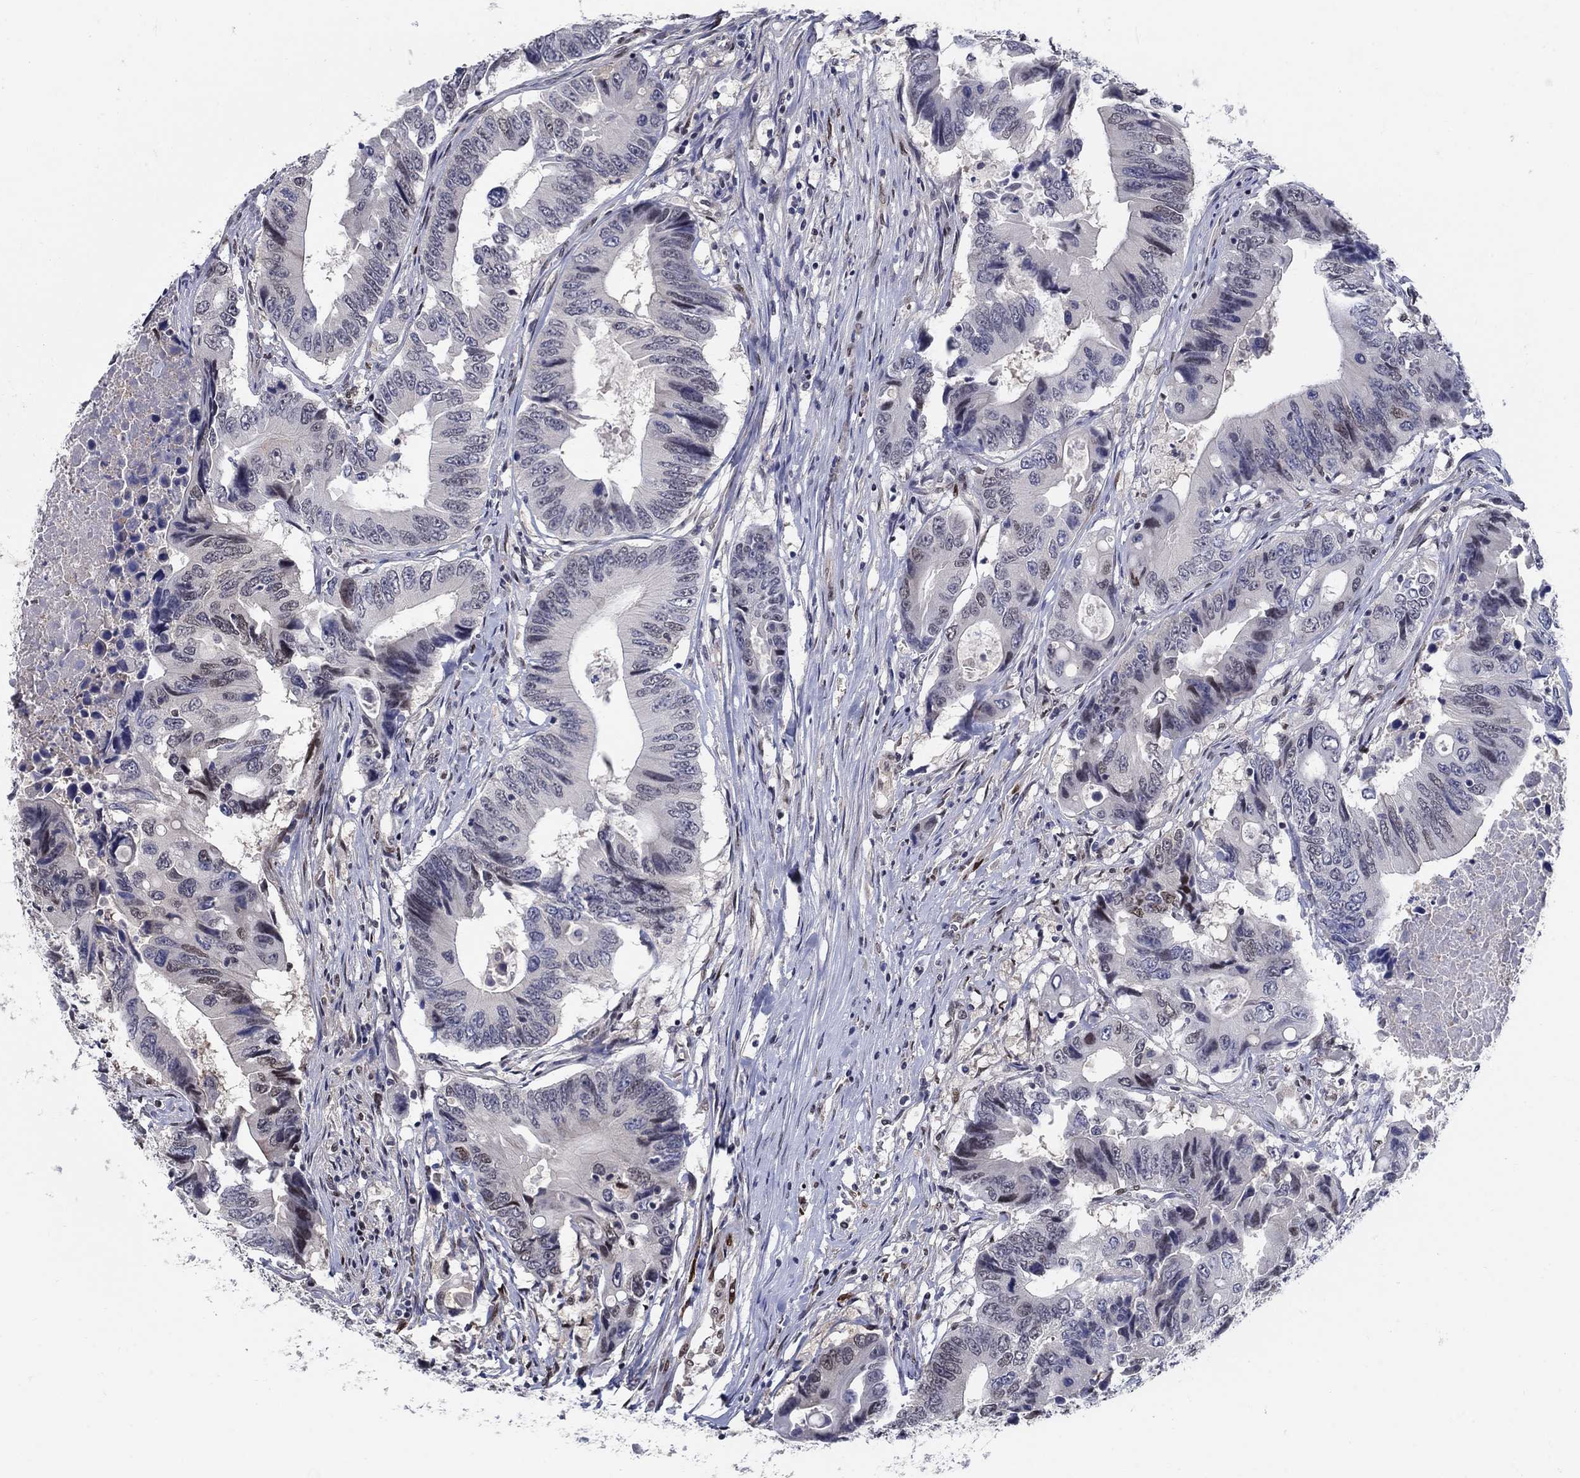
{"staining": {"intensity": "negative", "quantity": "none", "location": "none"}, "tissue": "colorectal cancer", "cell_type": "Tumor cells", "image_type": "cancer", "snomed": [{"axis": "morphology", "description": "Adenocarcinoma, NOS"}, {"axis": "topography", "description": "Colon"}], "caption": "A high-resolution micrograph shows IHC staining of adenocarcinoma (colorectal), which reveals no significant positivity in tumor cells.", "gene": "CENPE", "patient": {"sex": "female", "age": 90}}